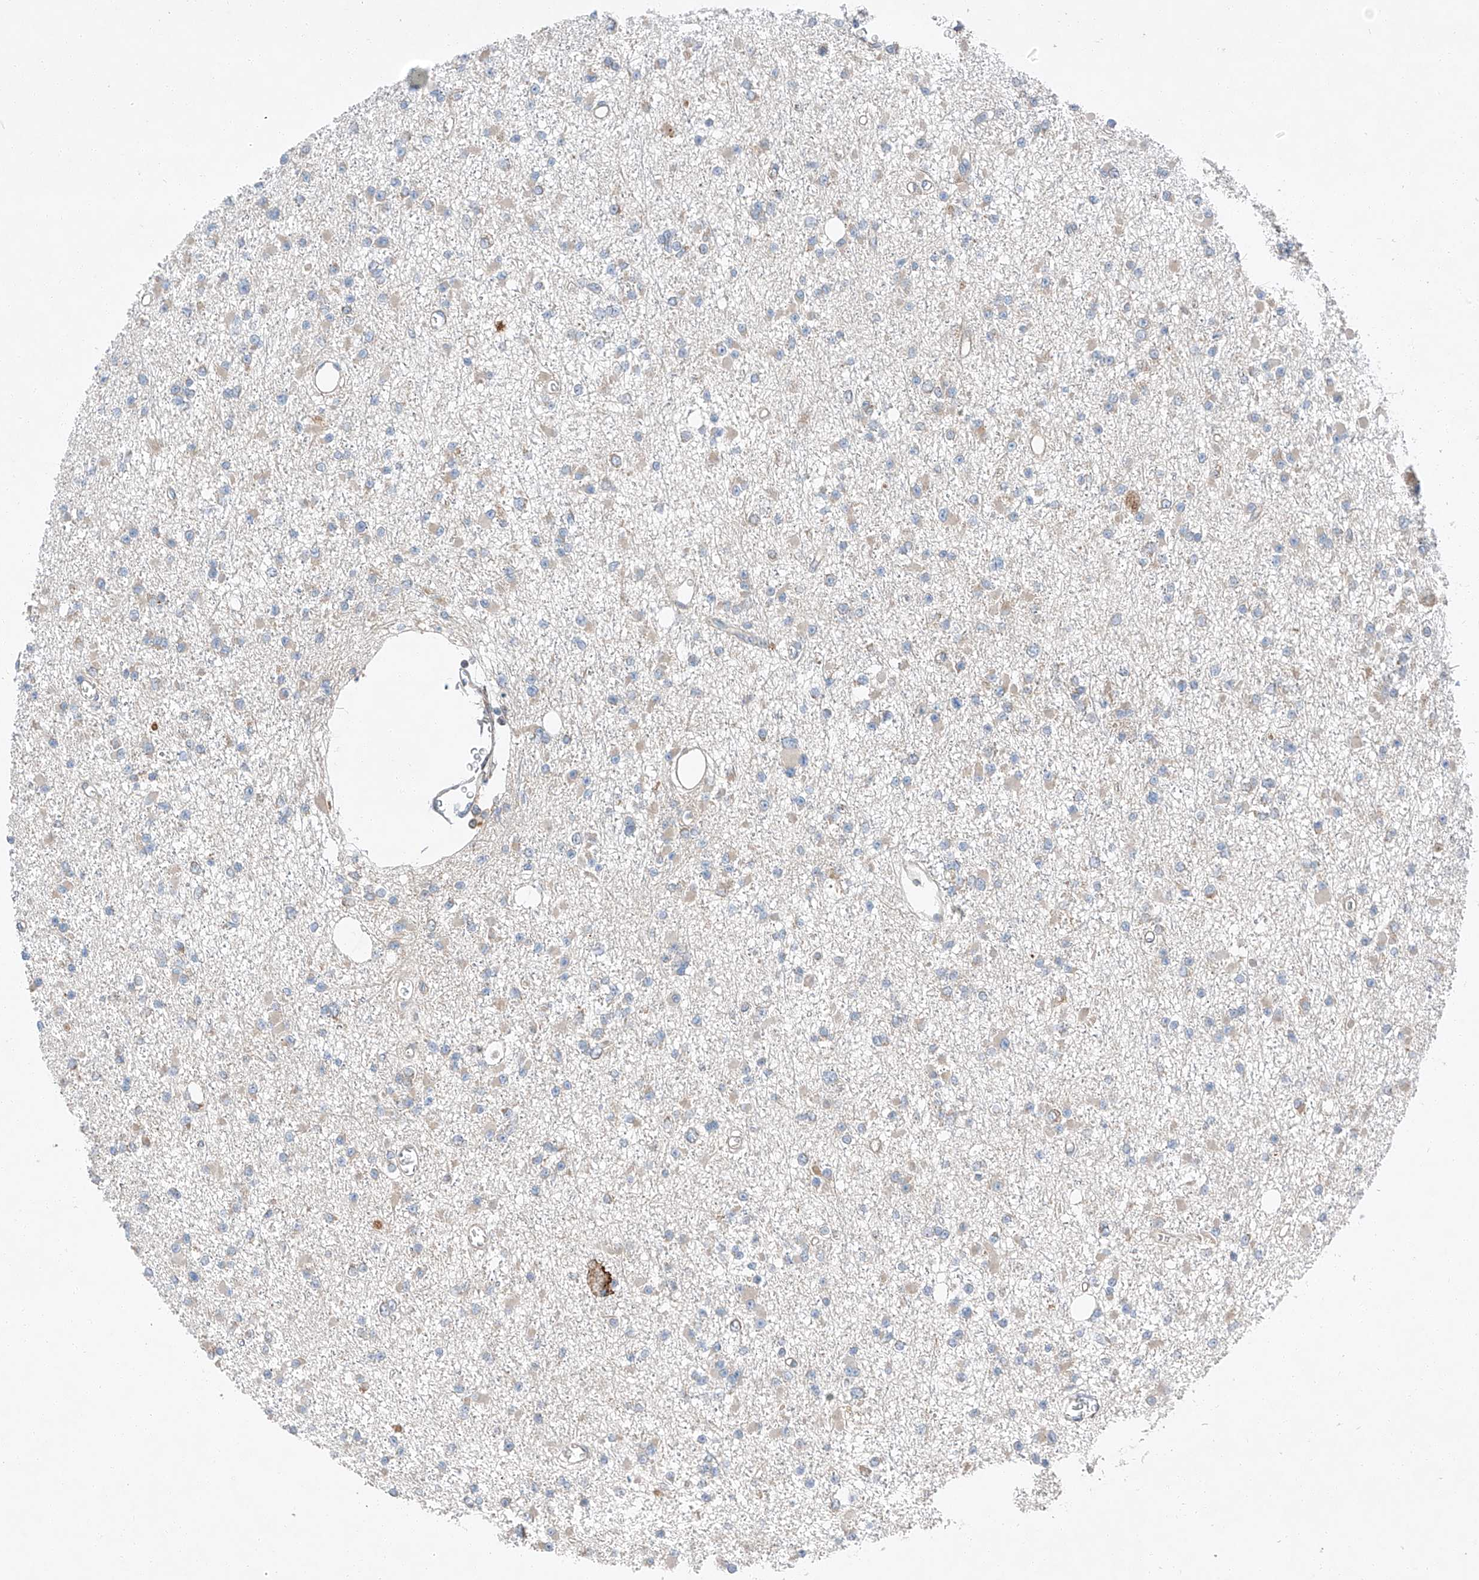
{"staining": {"intensity": "negative", "quantity": "none", "location": "none"}, "tissue": "glioma", "cell_type": "Tumor cells", "image_type": "cancer", "snomed": [{"axis": "morphology", "description": "Glioma, malignant, Low grade"}, {"axis": "topography", "description": "Brain"}], "caption": "Immunohistochemistry (IHC) photomicrograph of human low-grade glioma (malignant) stained for a protein (brown), which displays no positivity in tumor cells.", "gene": "ZC3H15", "patient": {"sex": "female", "age": 22}}